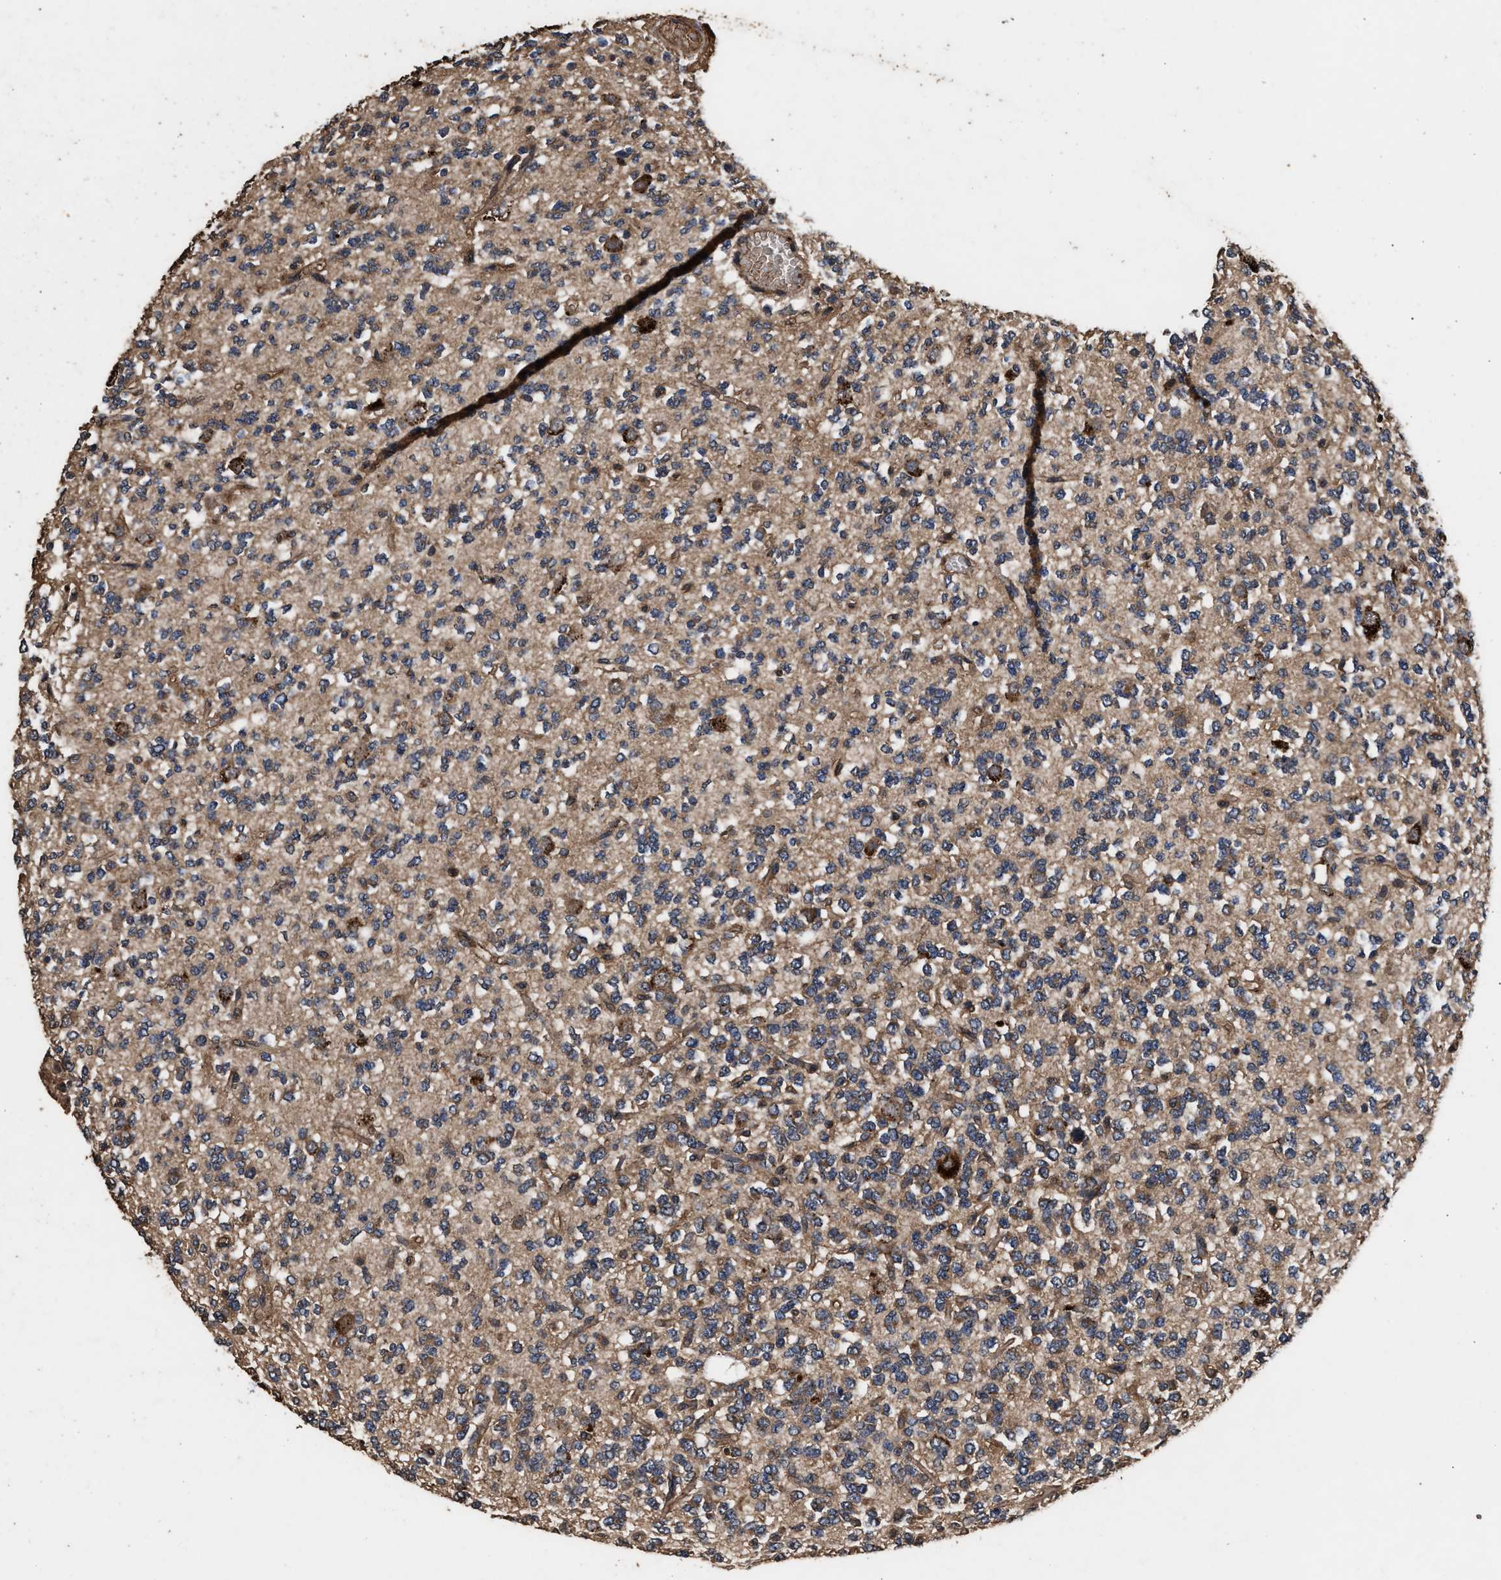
{"staining": {"intensity": "weak", "quantity": "25%-75%", "location": "cytoplasmic/membranous"}, "tissue": "glioma", "cell_type": "Tumor cells", "image_type": "cancer", "snomed": [{"axis": "morphology", "description": "Glioma, malignant, Low grade"}, {"axis": "topography", "description": "Brain"}], "caption": "Immunohistochemistry (IHC) histopathology image of human glioma stained for a protein (brown), which demonstrates low levels of weak cytoplasmic/membranous staining in approximately 25%-75% of tumor cells.", "gene": "KYAT1", "patient": {"sex": "male", "age": 38}}